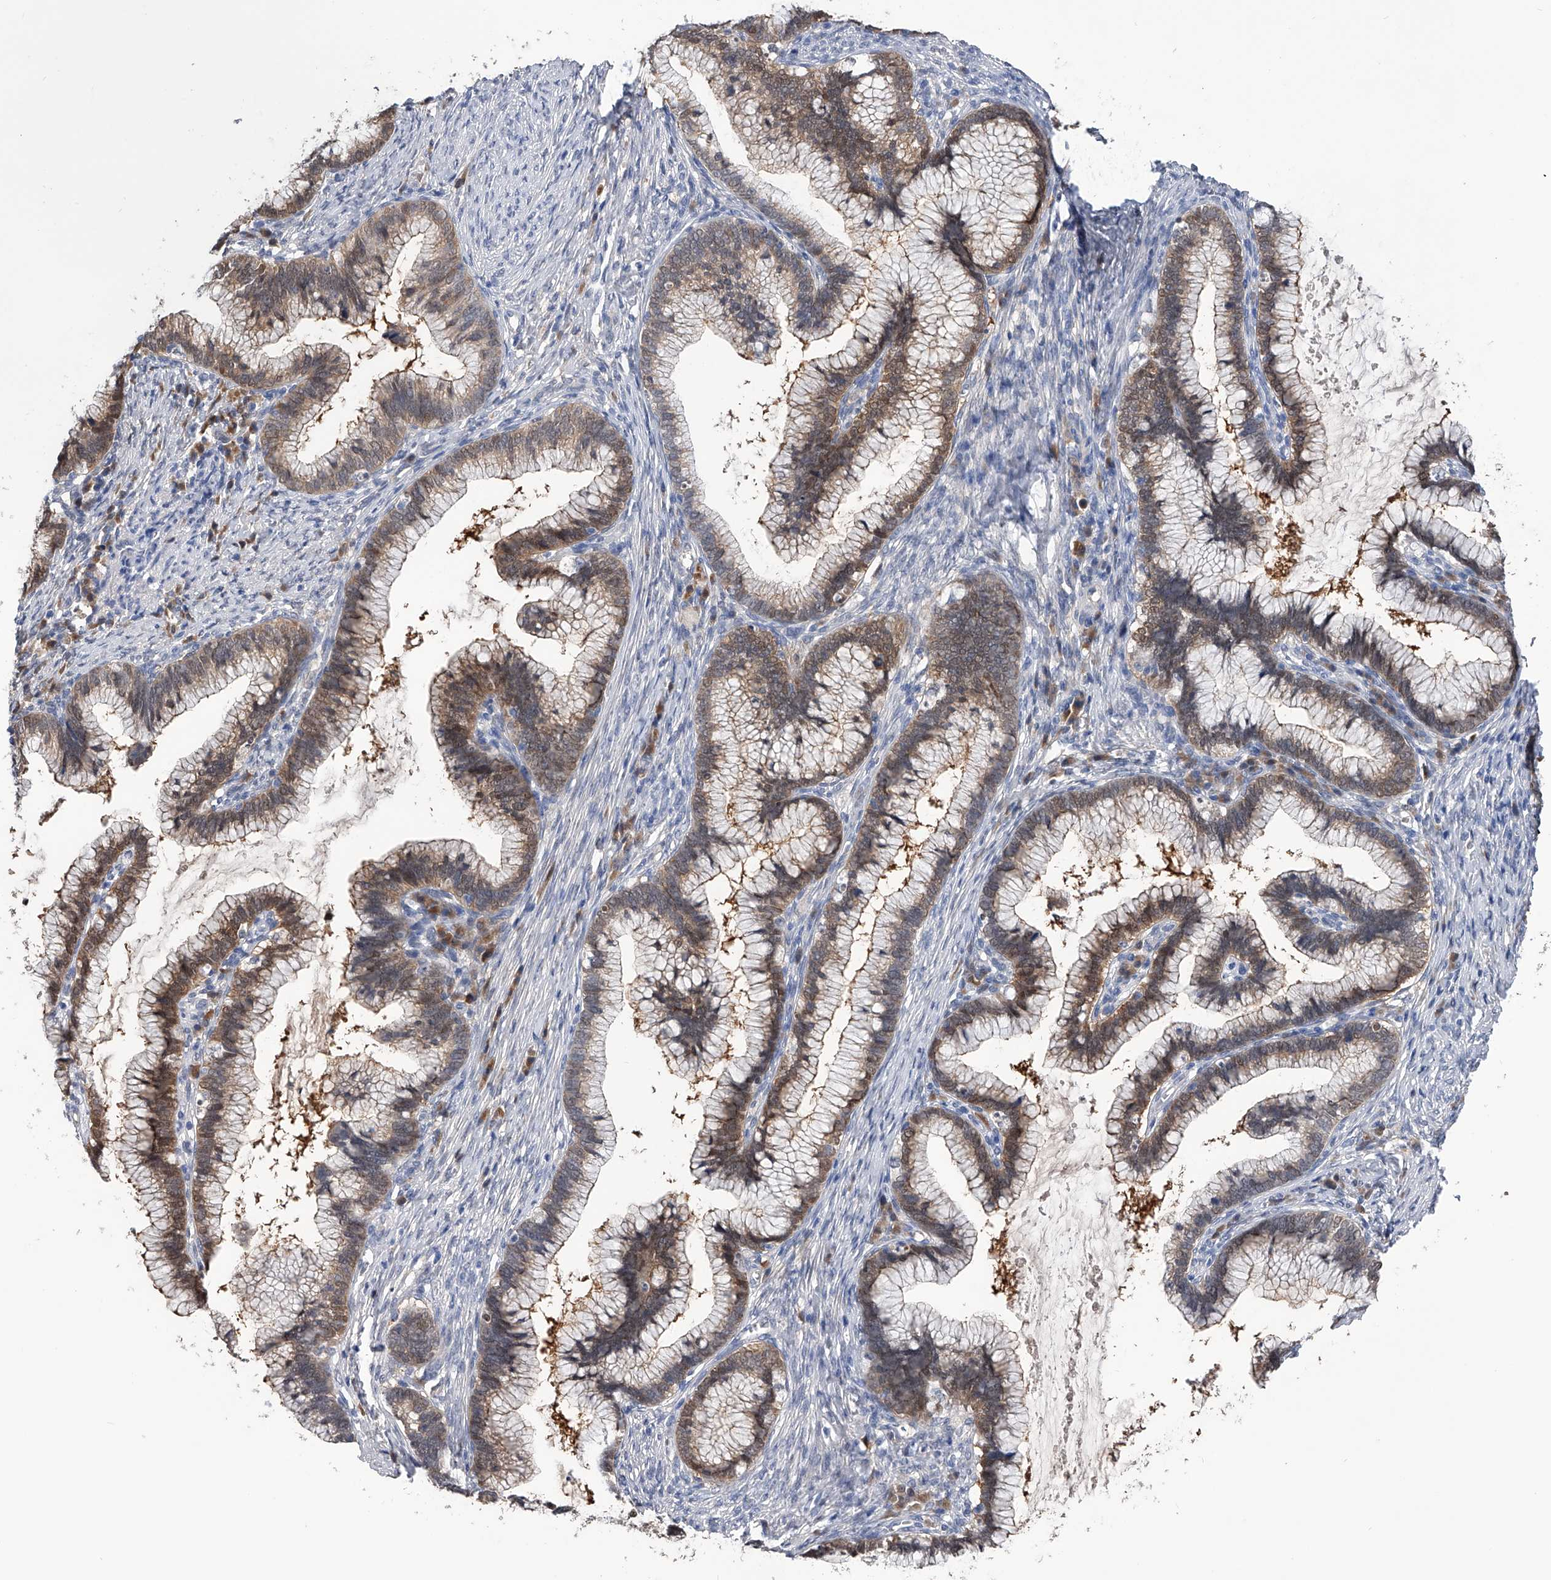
{"staining": {"intensity": "moderate", "quantity": ">75%", "location": "cytoplasmic/membranous"}, "tissue": "cervical cancer", "cell_type": "Tumor cells", "image_type": "cancer", "snomed": [{"axis": "morphology", "description": "Adenocarcinoma, NOS"}, {"axis": "topography", "description": "Cervix"}], "caption": "Tumor cells display moderate cytoplasmic/membranous positivity in about >75% of cells in adenocarcinoma (cervical).", "gene": "PGM3", "patient": {"sex": "female", "age": 36}}